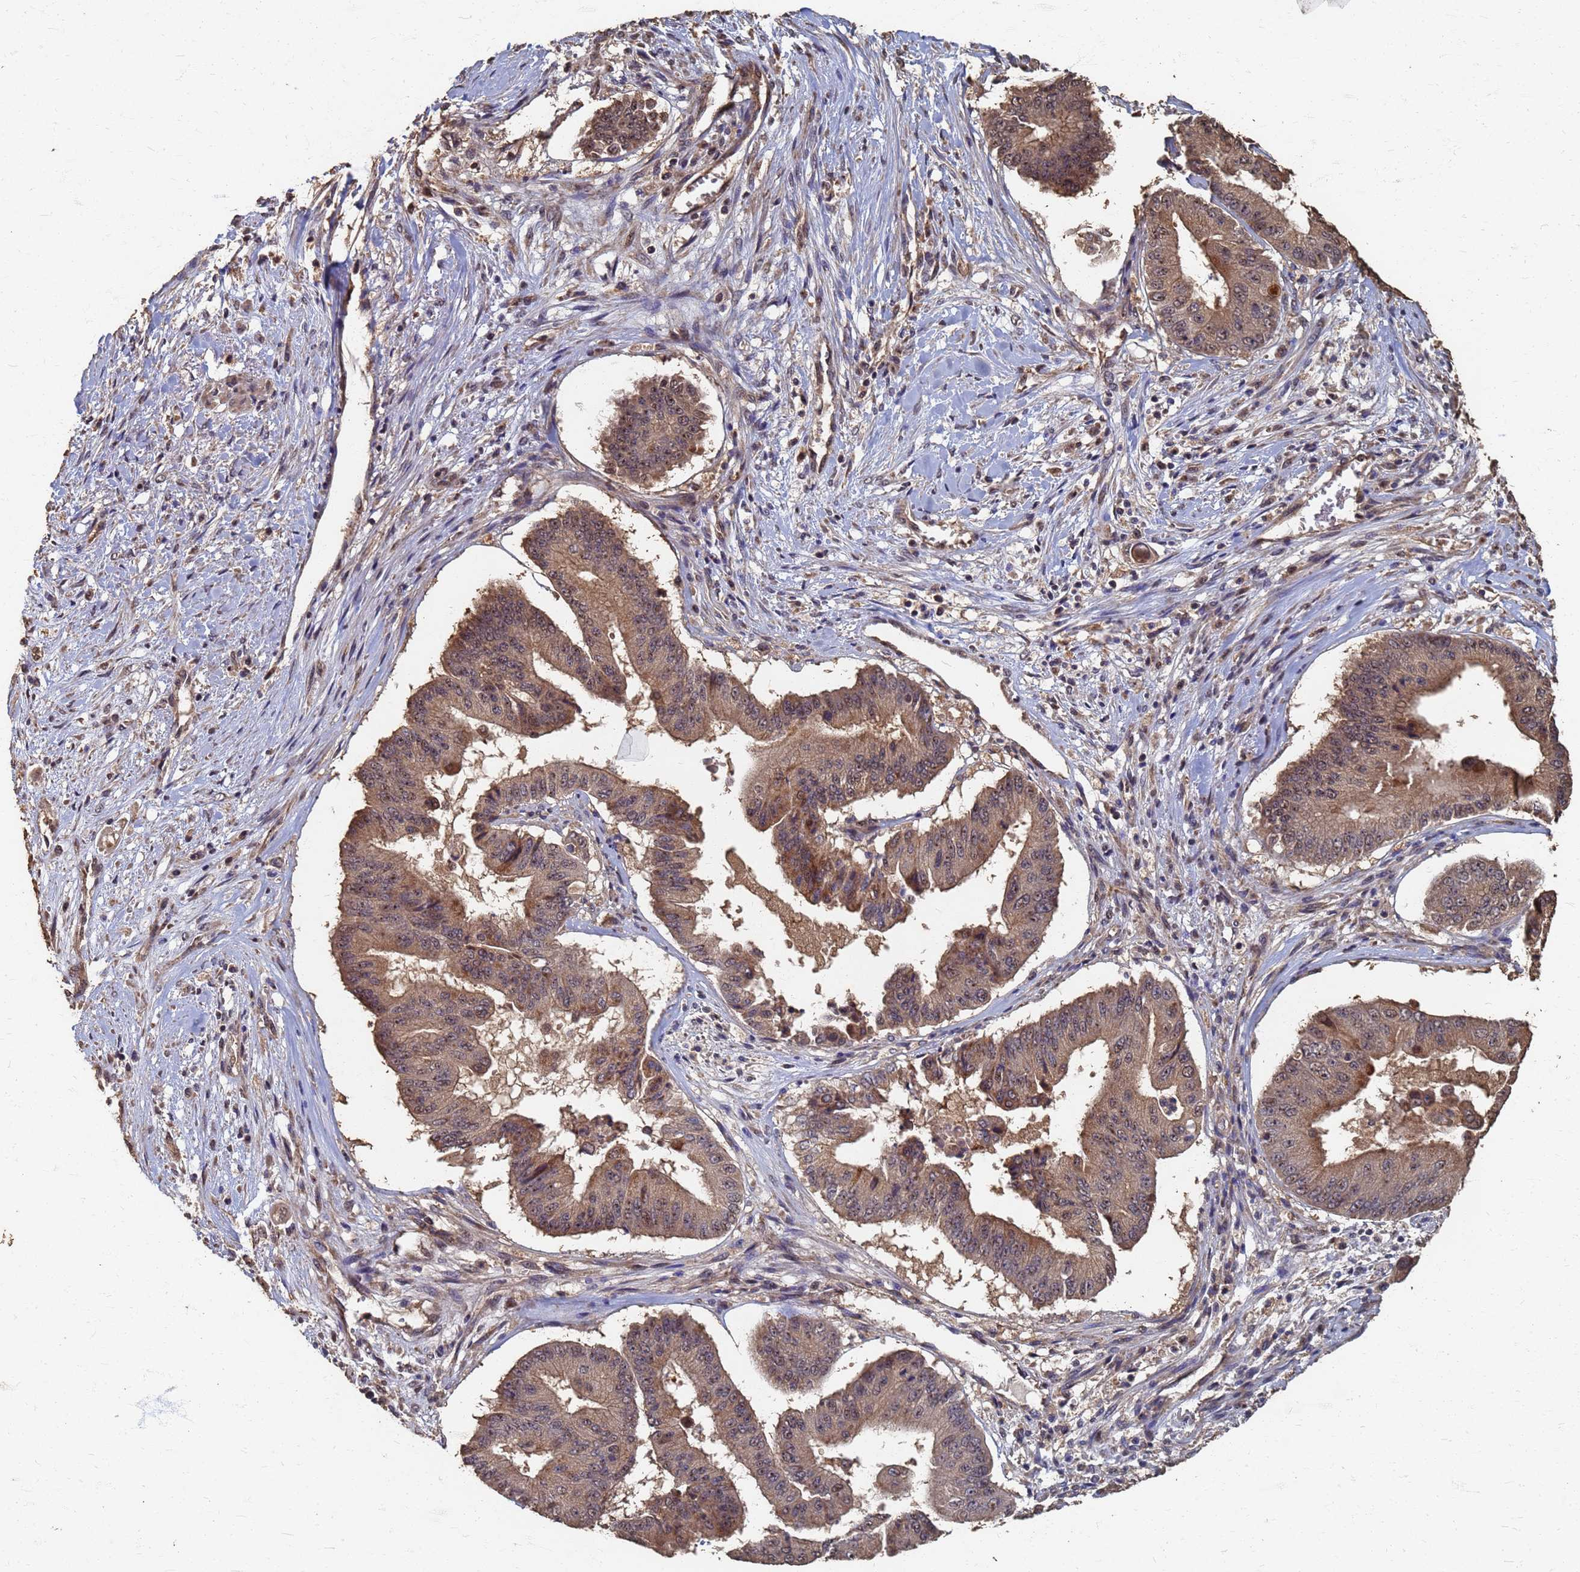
{"staining": {"intensity": "weak", "quantity": ">75%", "location": "cytoplasmic/membranous"}, "tissue": "pancreatic cancer", "cell_type": "Tumor cells", "image_type": "cancer", "snomed": [{"axis": "morphology", "description": "Adenocarcinoma, NOS"}, {"axis": "topography", "description": "Pancreas"}], "caption": "Human pancreatic cancer stained for a protein (brown) shows weak cytoplasmic/membranous positive positivity in about >75% of tumor cells.", "gene": "DPH5", "patient": {"sex": "female", "age": 77}}